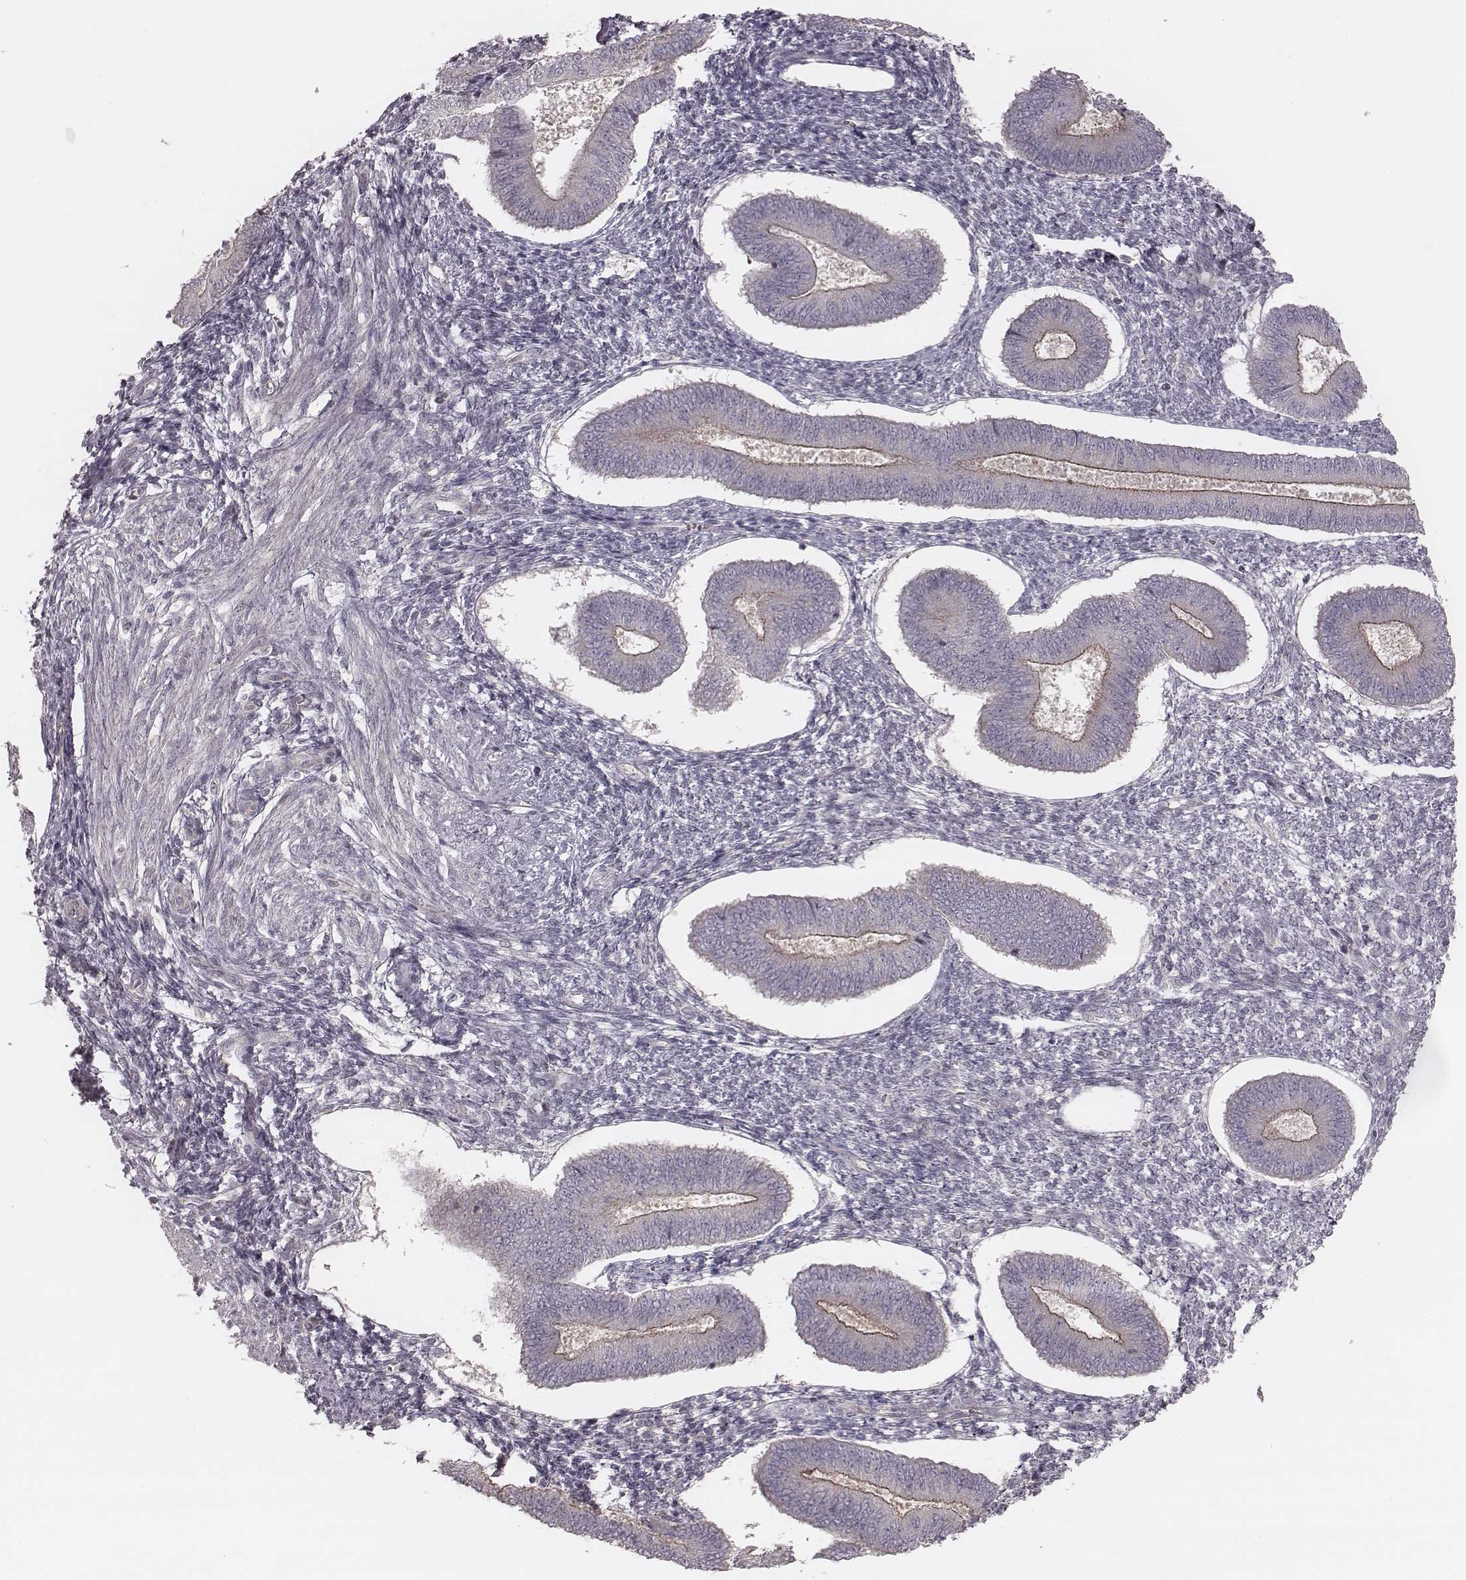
{"staining": {"intensity": "negative", "quantity": "none", "location": "none"}, "tissue": "endometrium", "cell_type": "Cells in endometrial stroma", "image_type": "normal", "snomed": [{"axis": "morphology", "description": "Normal tissue, NOS"}, {"axis": "topography", "description": "Endometrium"}], "caption": "Histopathology image shows no protein expression in cells in endometrial stroma of unremarkable endometrium. (Immunohistochemistry (ihc), brightfield microscopy, high magnification).", "gene": "TDRD5", "patient": {"sex": "female", "age": 42}}